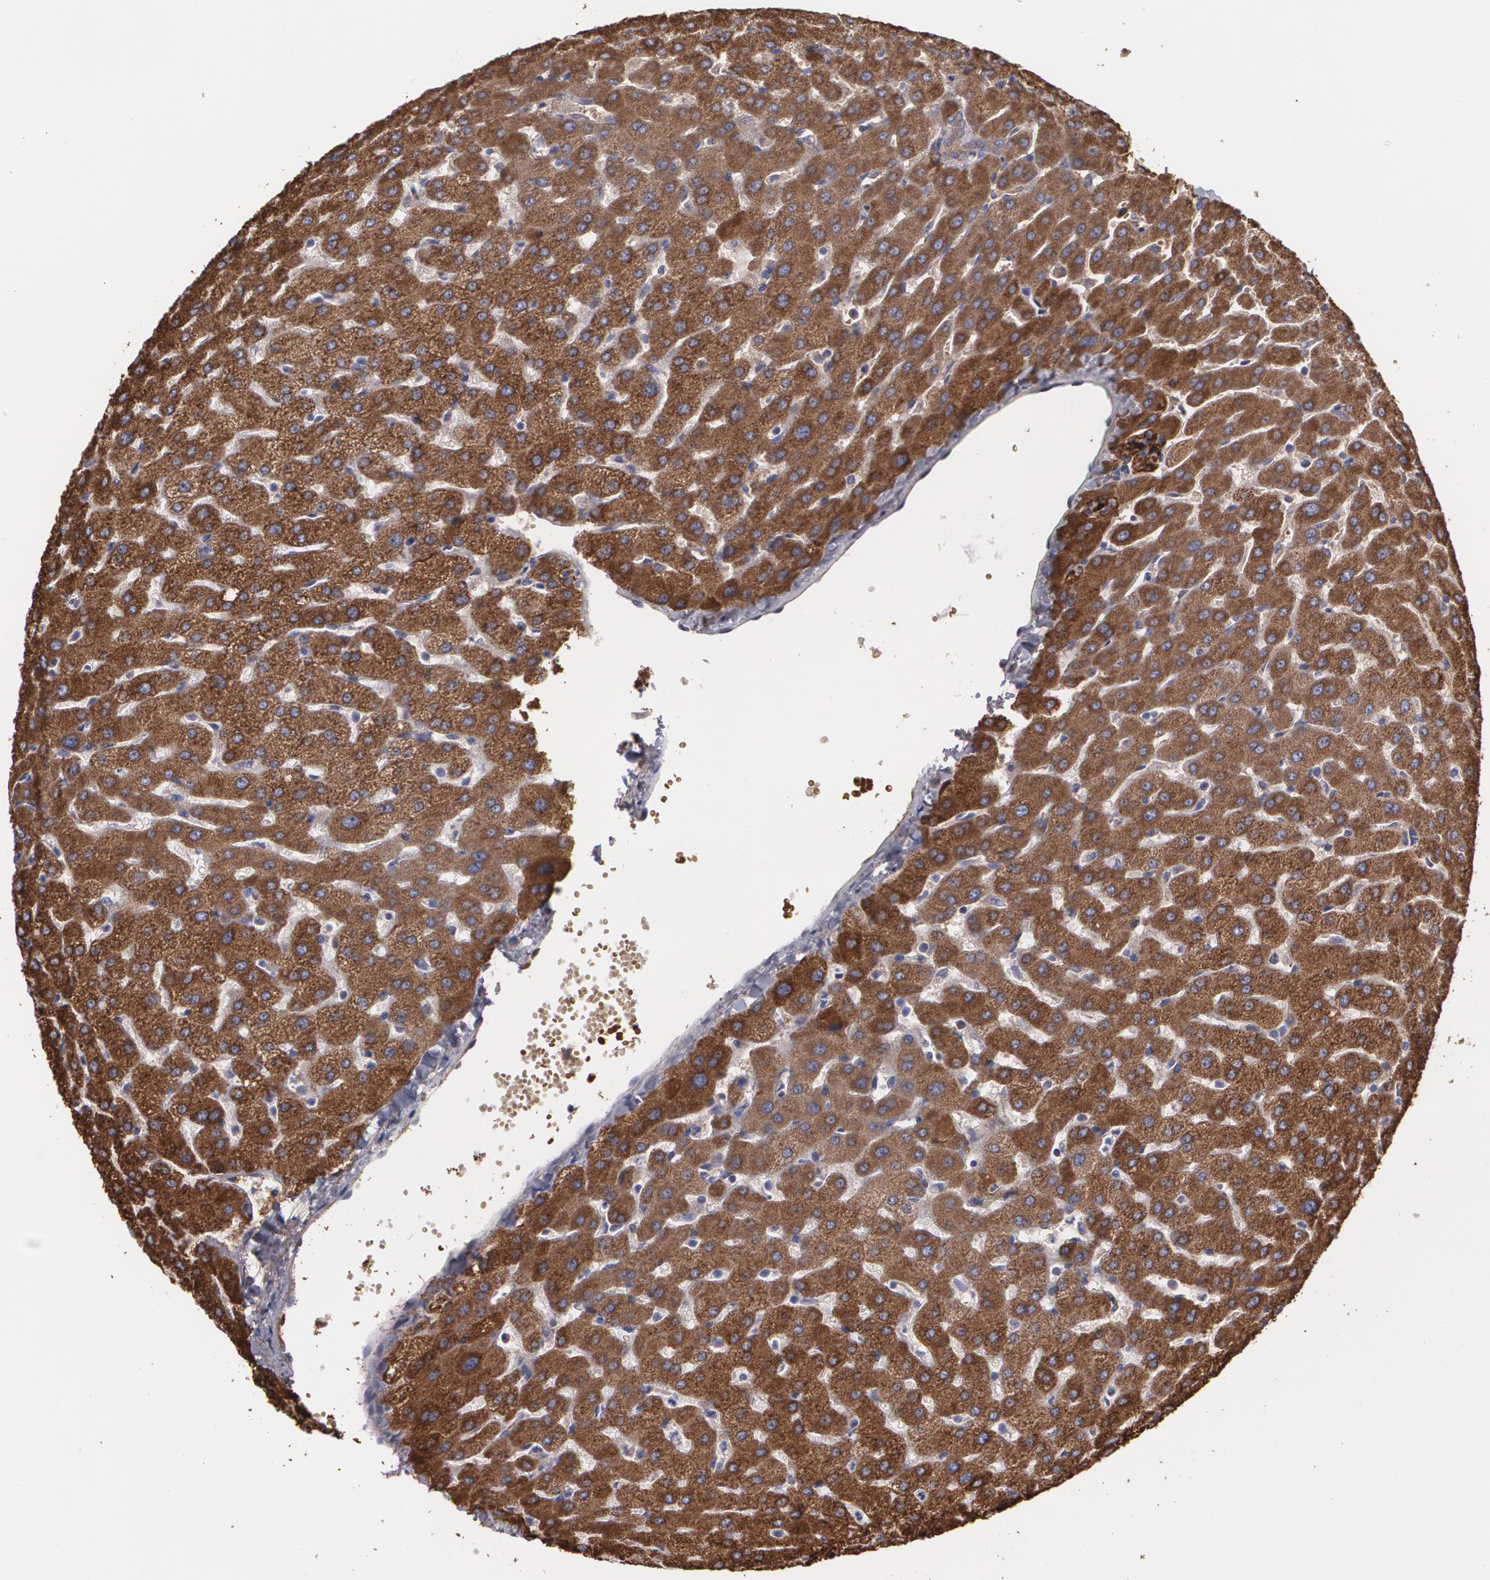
{"staining": {"intensity": "weak", "quantity": ">75%", "location": "cytoplasmic/membranous"}, "tissue": "liver", "cell_type": "Cholangiocytes", "image_type": "normal", "snomed": [{"axis": "morphology", "description": "Normal tissue, NOS"}, {"axis": "morphology", "description": "Fibrosis, NOS"}, {"axis": "topography", "description": "Liver"}], "caption": "Protein staining reveals weak cytoplasmic/membranous positivity in approximately >75% of cholangiocytes in unremarkable liver.", "gene": "PON1", "patient": {"sex": "female", "age": 29}}